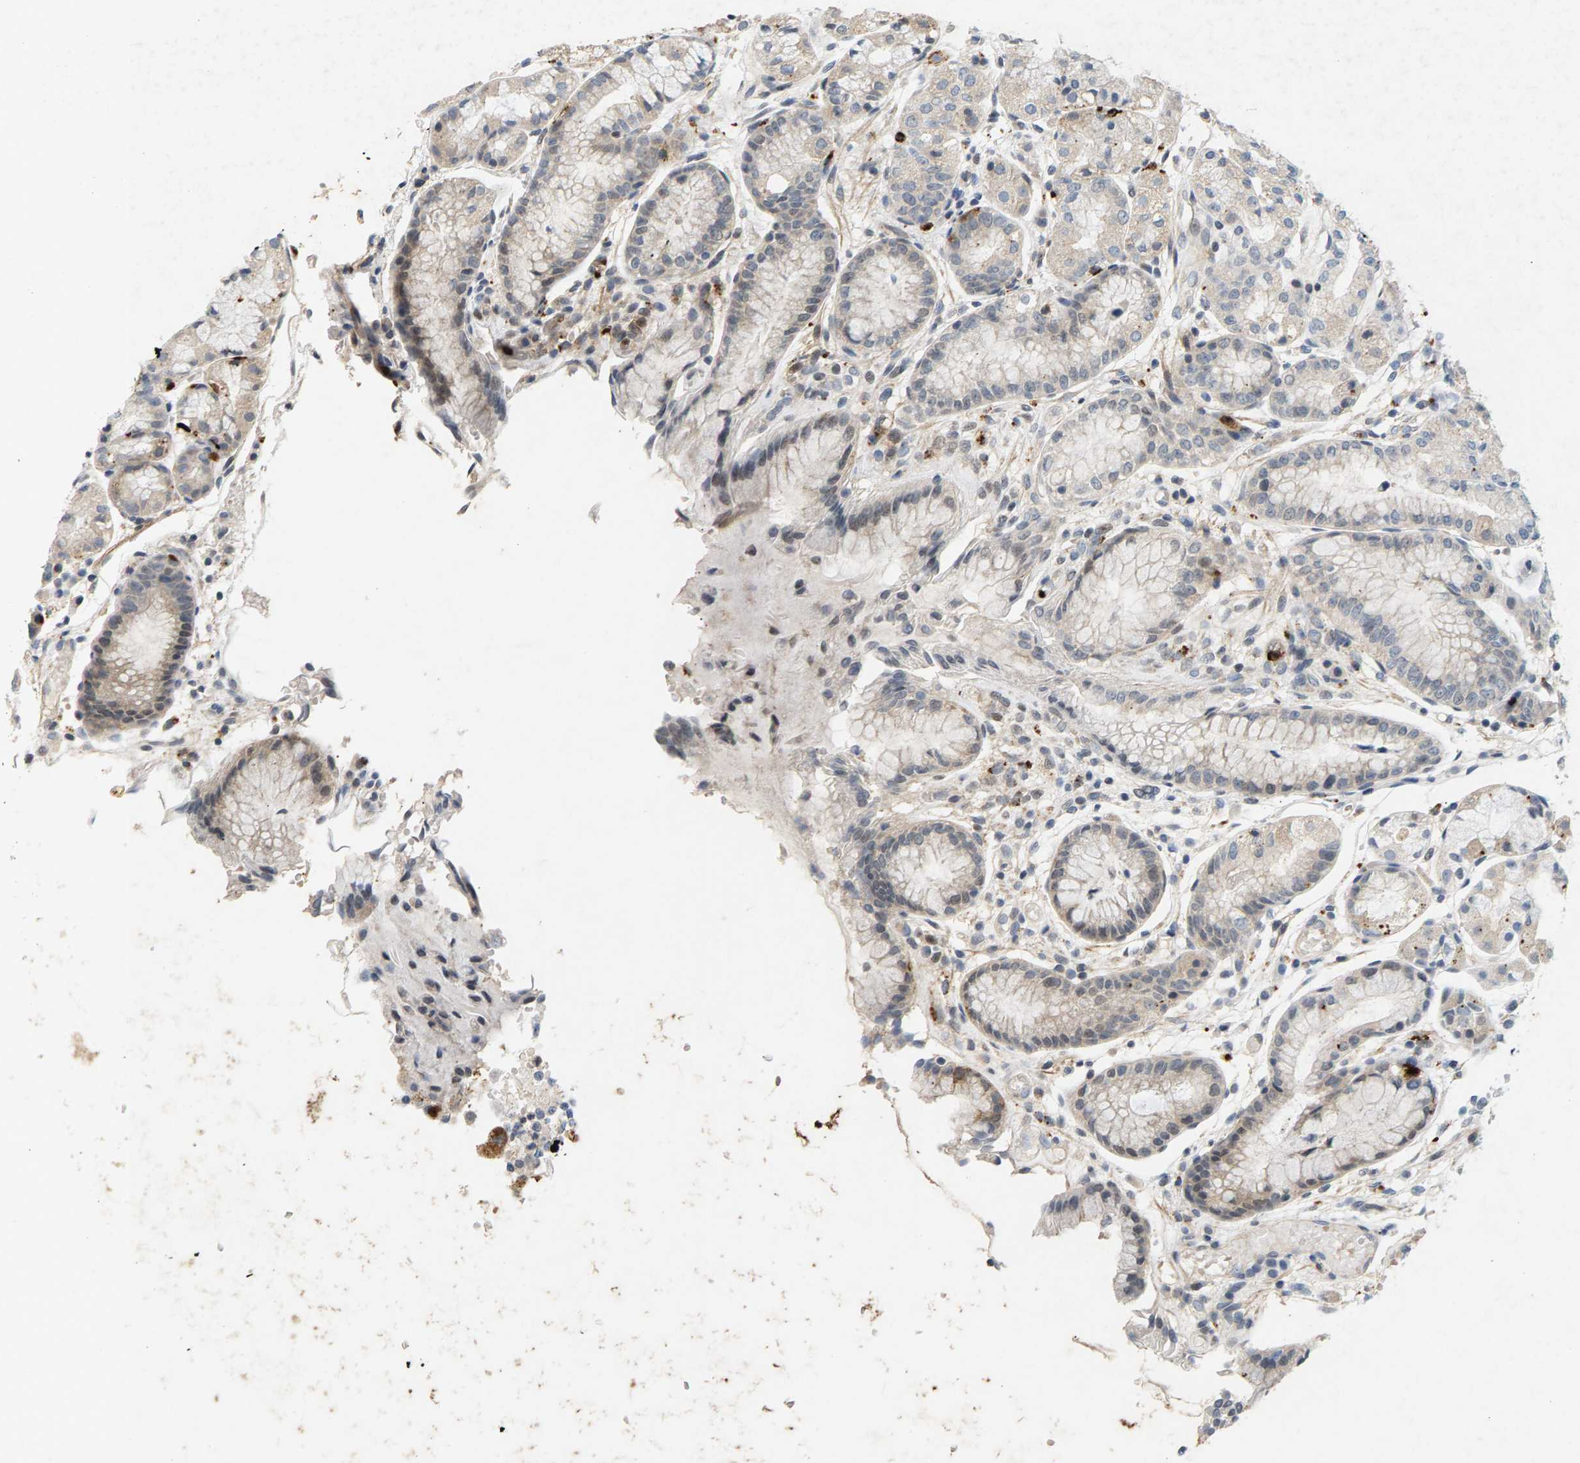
{"staining": {"intensity": "moderate", "quantity": "25%-75%", "location": "cytoplasmic/membranous"}, "tissue": "stomach", "cell_type": "Glandular cells", "image_type": "normal", "snomed": [{"axis": "morphology", "description": "Normal tissue, NOS"}, {"axis": "topography", "description": "Stomach, upper"}], "caption": "Approximately 25%-75% of glandular cells in unremarkable human stomach exhibit moderate cytoplasmic/membranous protein expression as visualized by brown immunohistochemical staining.", "gene": "ZPR1", "patient": {"sex": "male", "age": 72}}